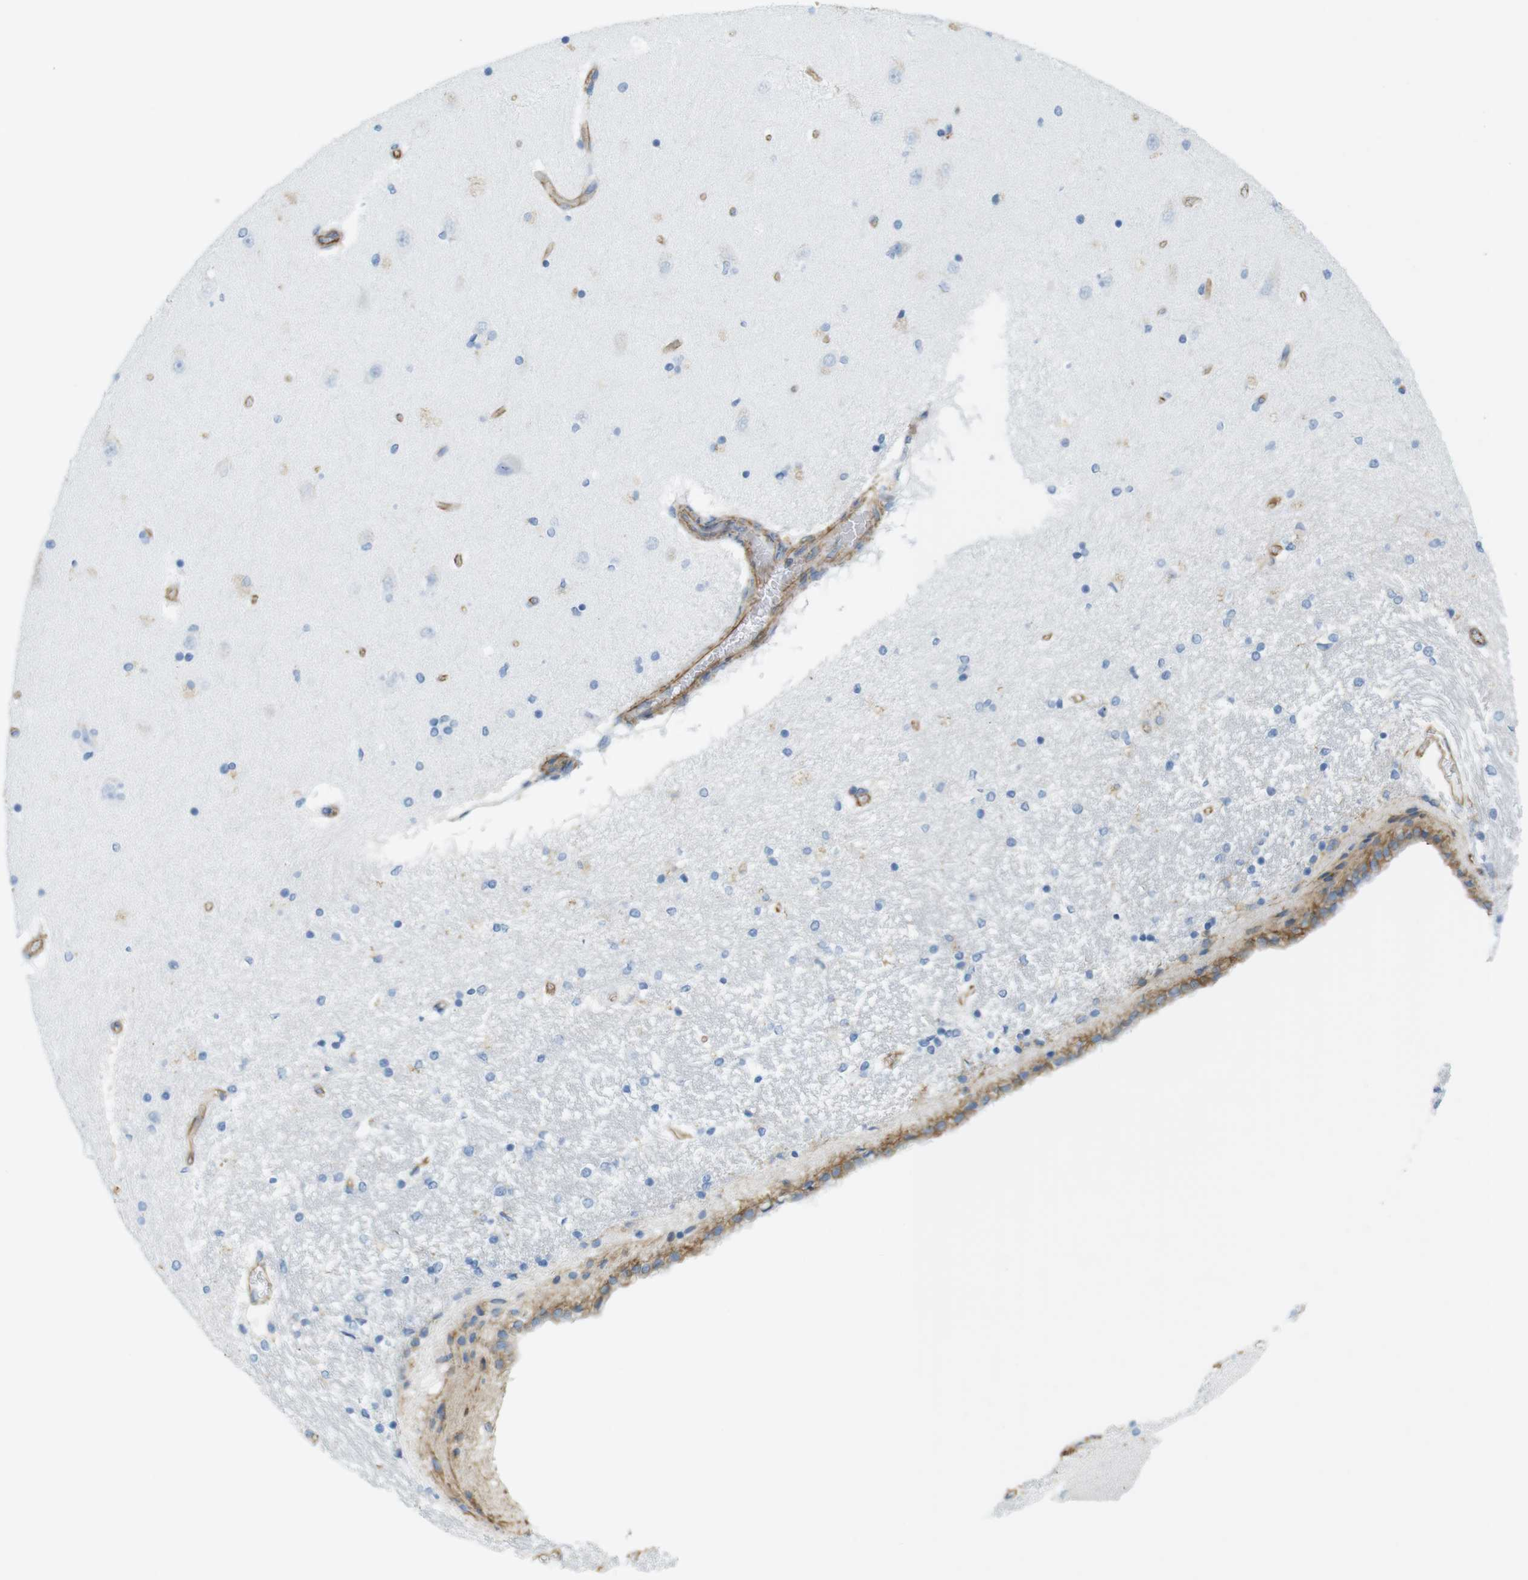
{"staining": {"intensity": "negative", "quantity": "none", "location": "none"}, "tissue": "hippocampus", "cell_type": "Glial cells", "image_type": "normal", "snomed": [{"axis": "morphology", "description": "Normal tissue, NOS"}, {"axis": "topography", "description": "Hippocampus"}], "caption": "Immunohistochemical staining of normal human hippocampus displays no significant expression in glial cells.", "gene": "MS4A10", "patient": {"sex": "female", "age": 54}}